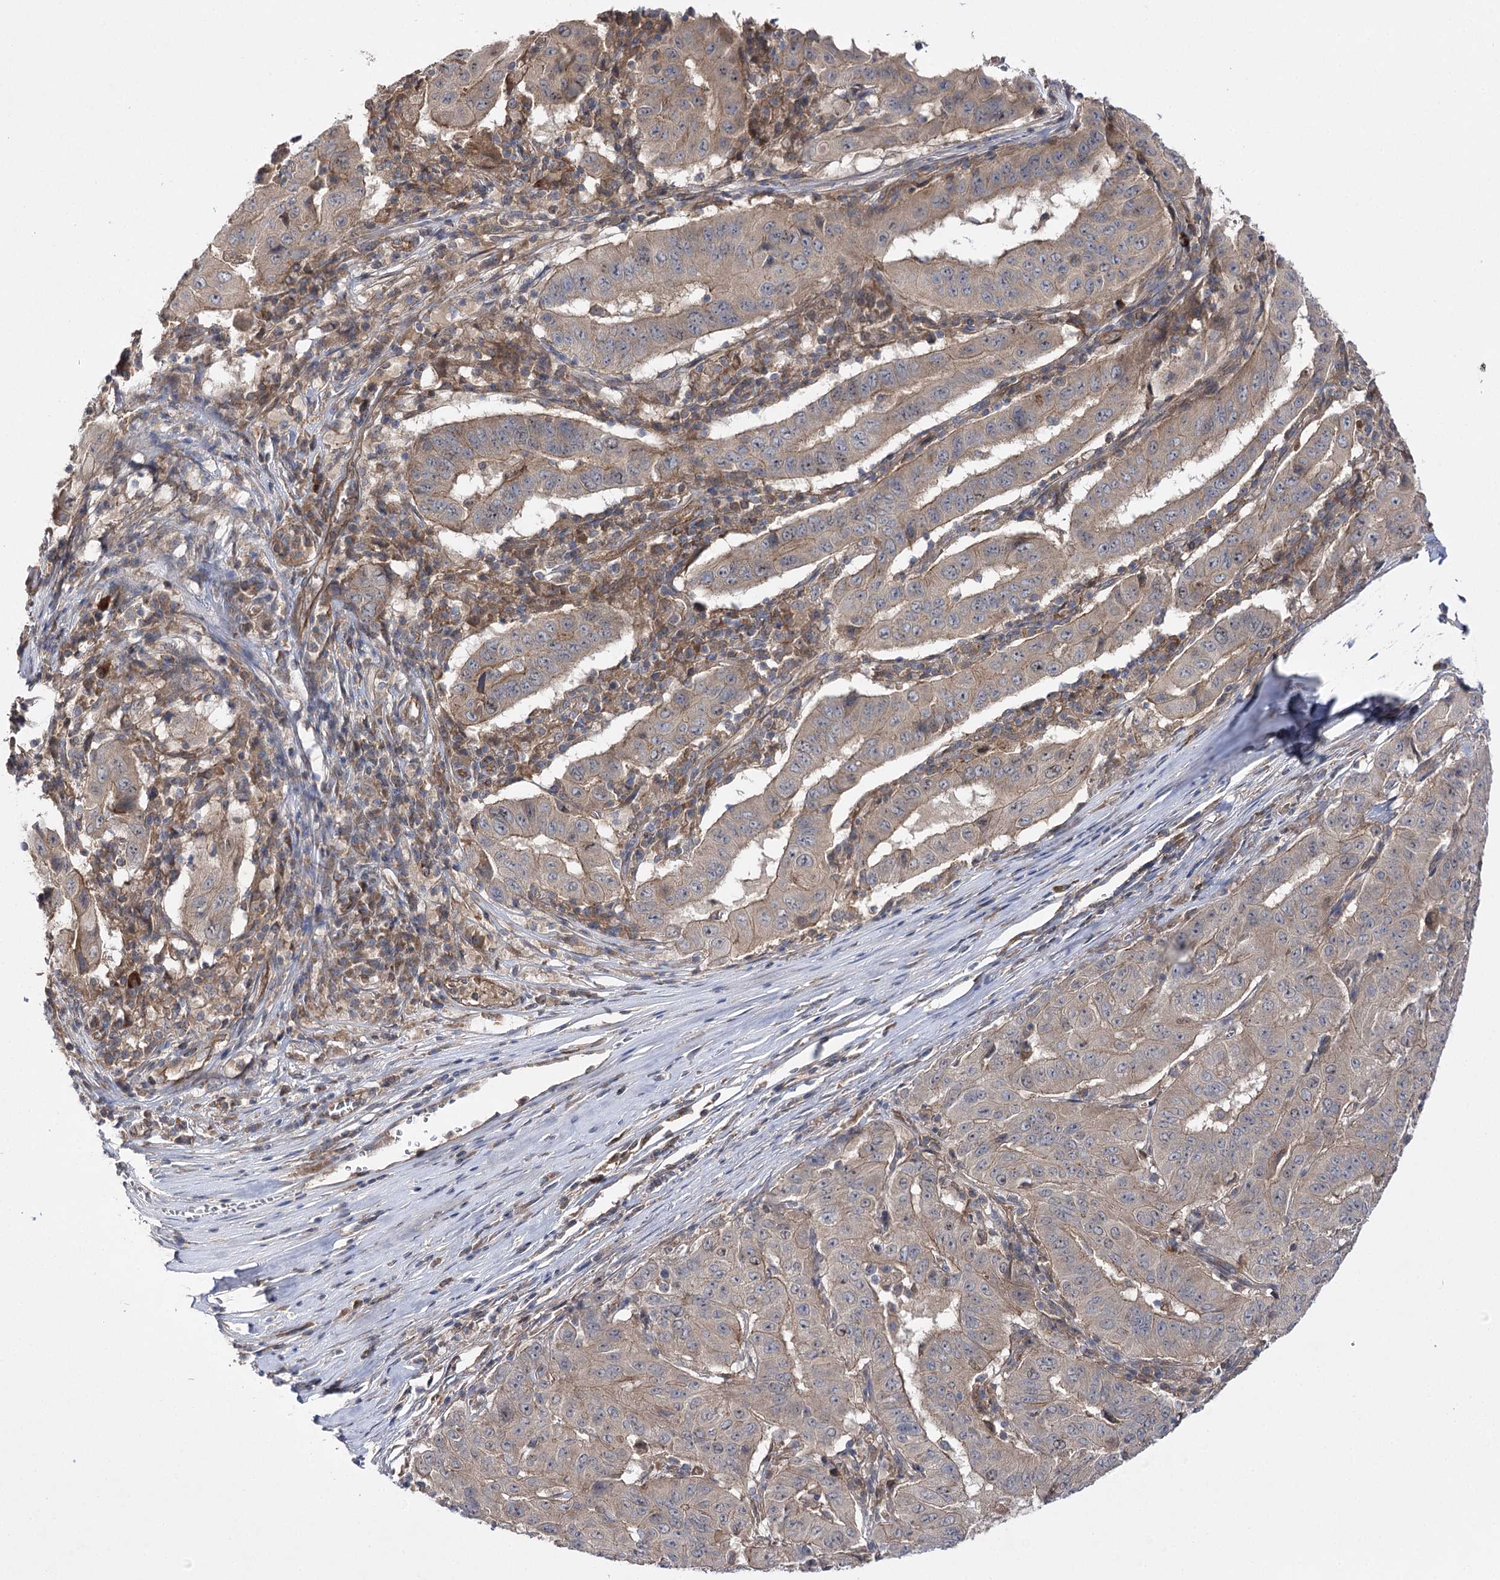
{"staining": {"intensity": "weak", "quantity": "25%-75%", "location": "cytoplasmic/membranous"}, "tissue": "pancreatic cancer", "cell_type": "Tumor cells", "image_type": "cancer", "snomed": [{"axis": "morphology", "description": "Adenocarcinoma, NOS"}, {"axis": "topography", "description": "Pancreas"}], "caption": "Pancreatic adenocarcinoma stained with a protein marker exhibits weak staining in tumor cells.", "gene": "BCR", "patient": {"sex": "male", "age": 63}}